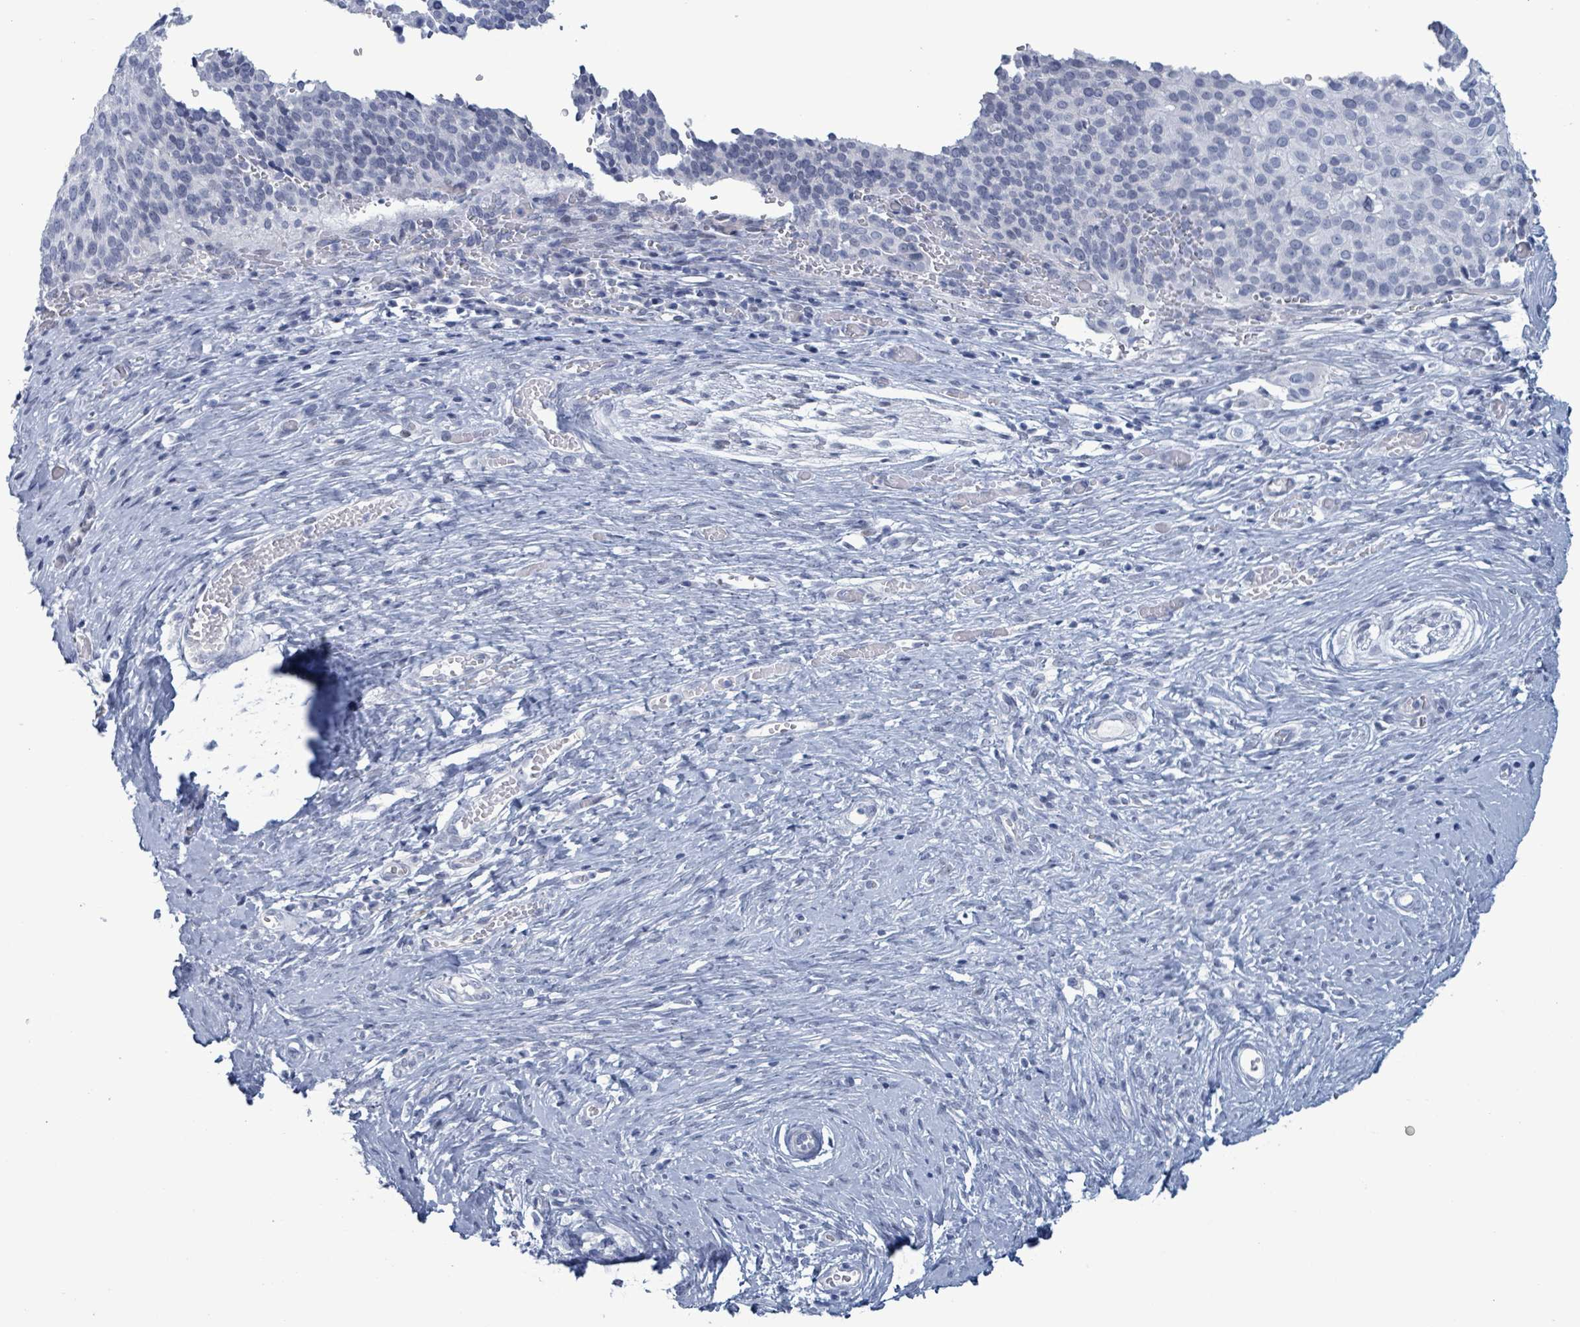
{"staining": {"intensity": "negative", "quantity": "none", "location": "none"}, "tissue": "cervical cancer", "cell_type": "Tumor cells", "image_type": "cancer", "snomed": [{"axis": "morphology", "description": "Squamous cell carcinoma, NOS"}, {"axis": "topography", "description": "Cervix"}], "caption": "Protein analysis of cervical squamous cell carcinoma shows no significant expression in tumor cells.", "gene": "ZNF771", "patient": {"sex": "female", "age": 44}}